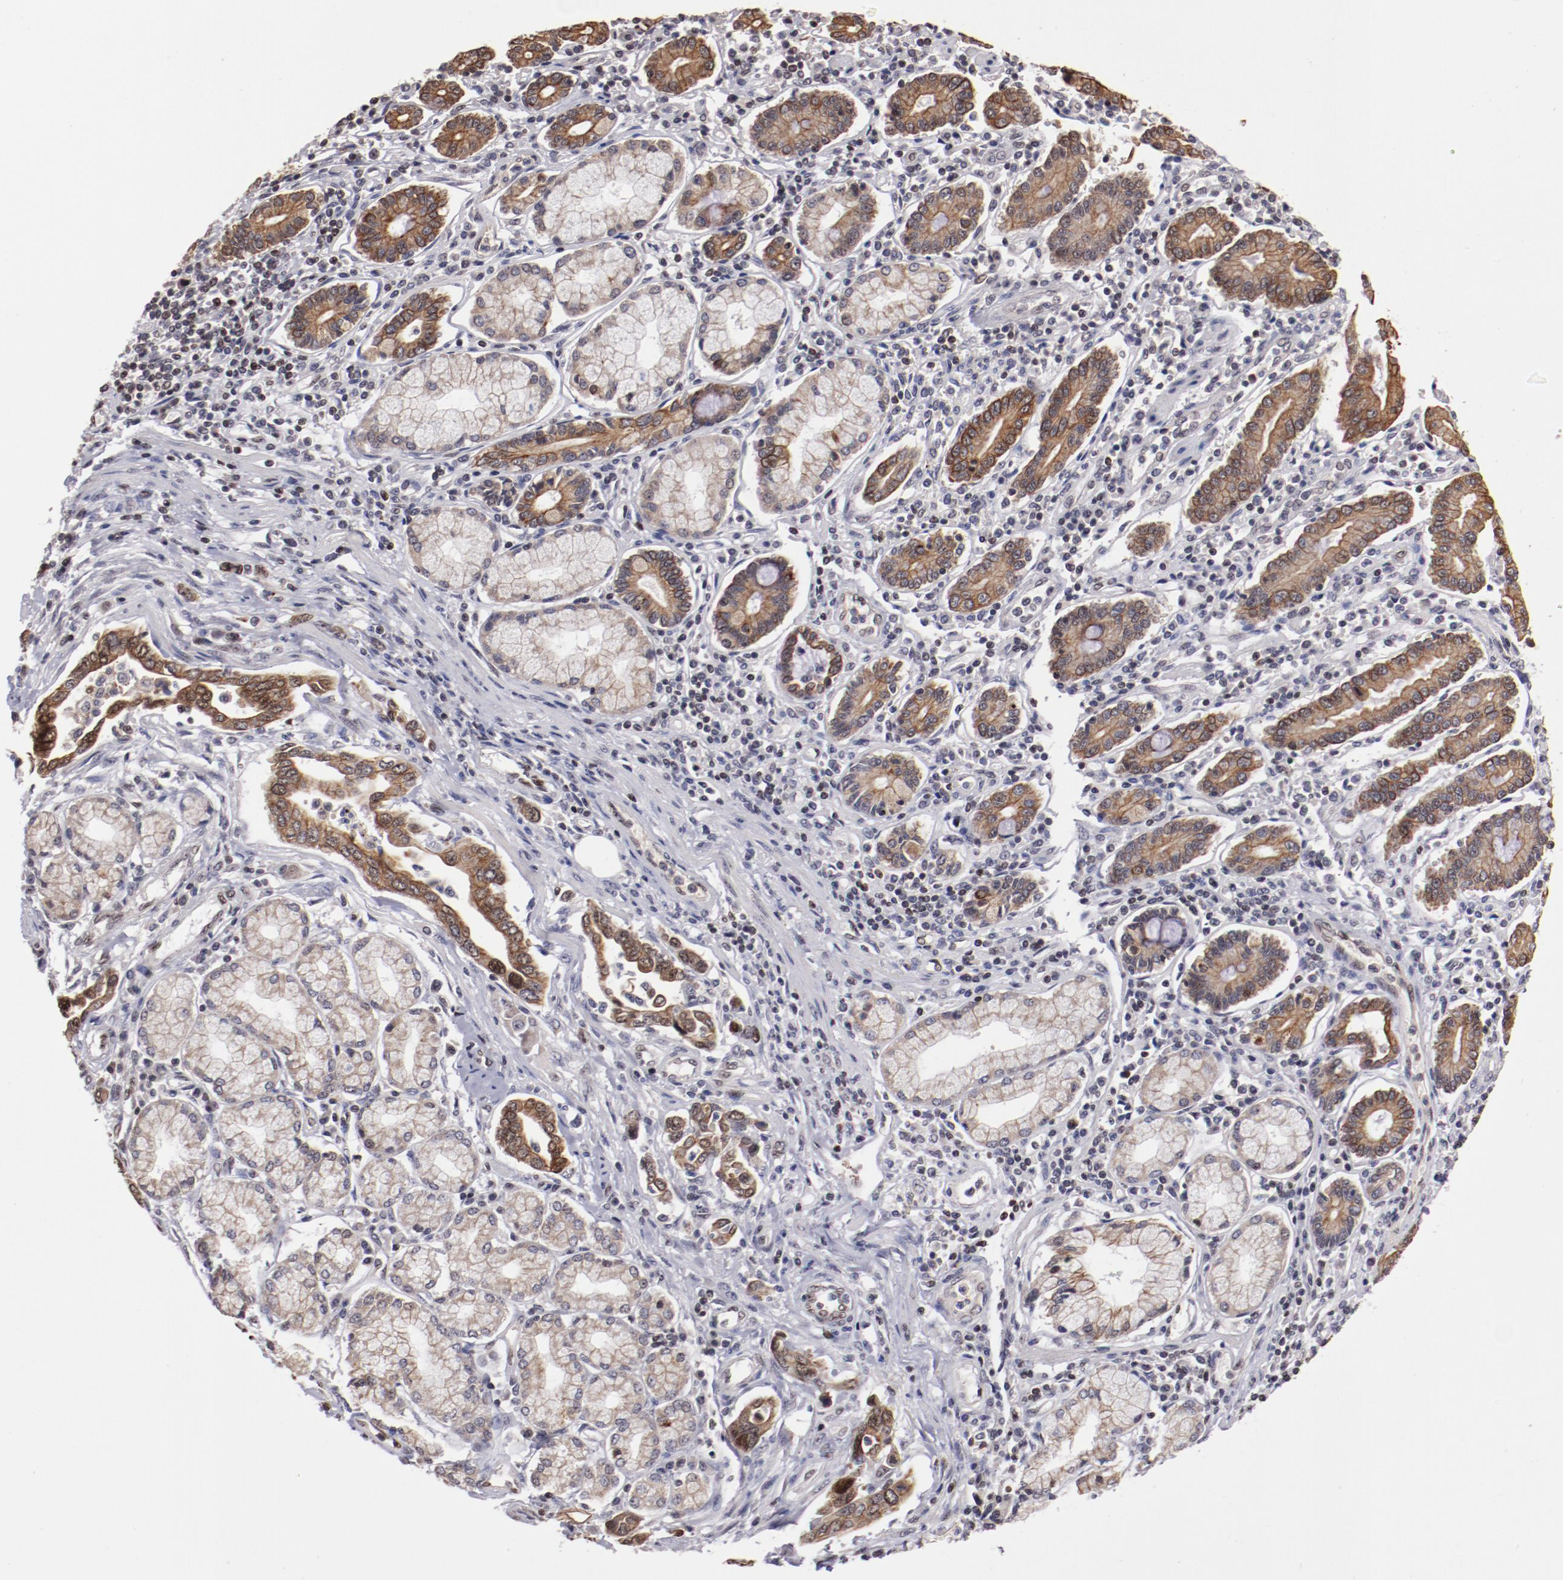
{"staining": {"intensity": "moderate", "quantity": "25%-75%", "location": "cytoplasmic/membranous,nuclear"}, "tissue": "pancreatic cancer", "cell_type": "Tumor cells", "image_type": "cancer", "snomed": [{"axis": "morphology", "description": "Adenocarcinoma, NOS"}, {"axis": "topography", "description": "Pancreas"}], "caption": "Moderate cytoplasmic/membranous and nuclear protein staining is present in approximately 25%-75% of tumor cells in pancreatic cancer.", "gene": "DDX24", "patient": {"sex": "female", "age": 57}}